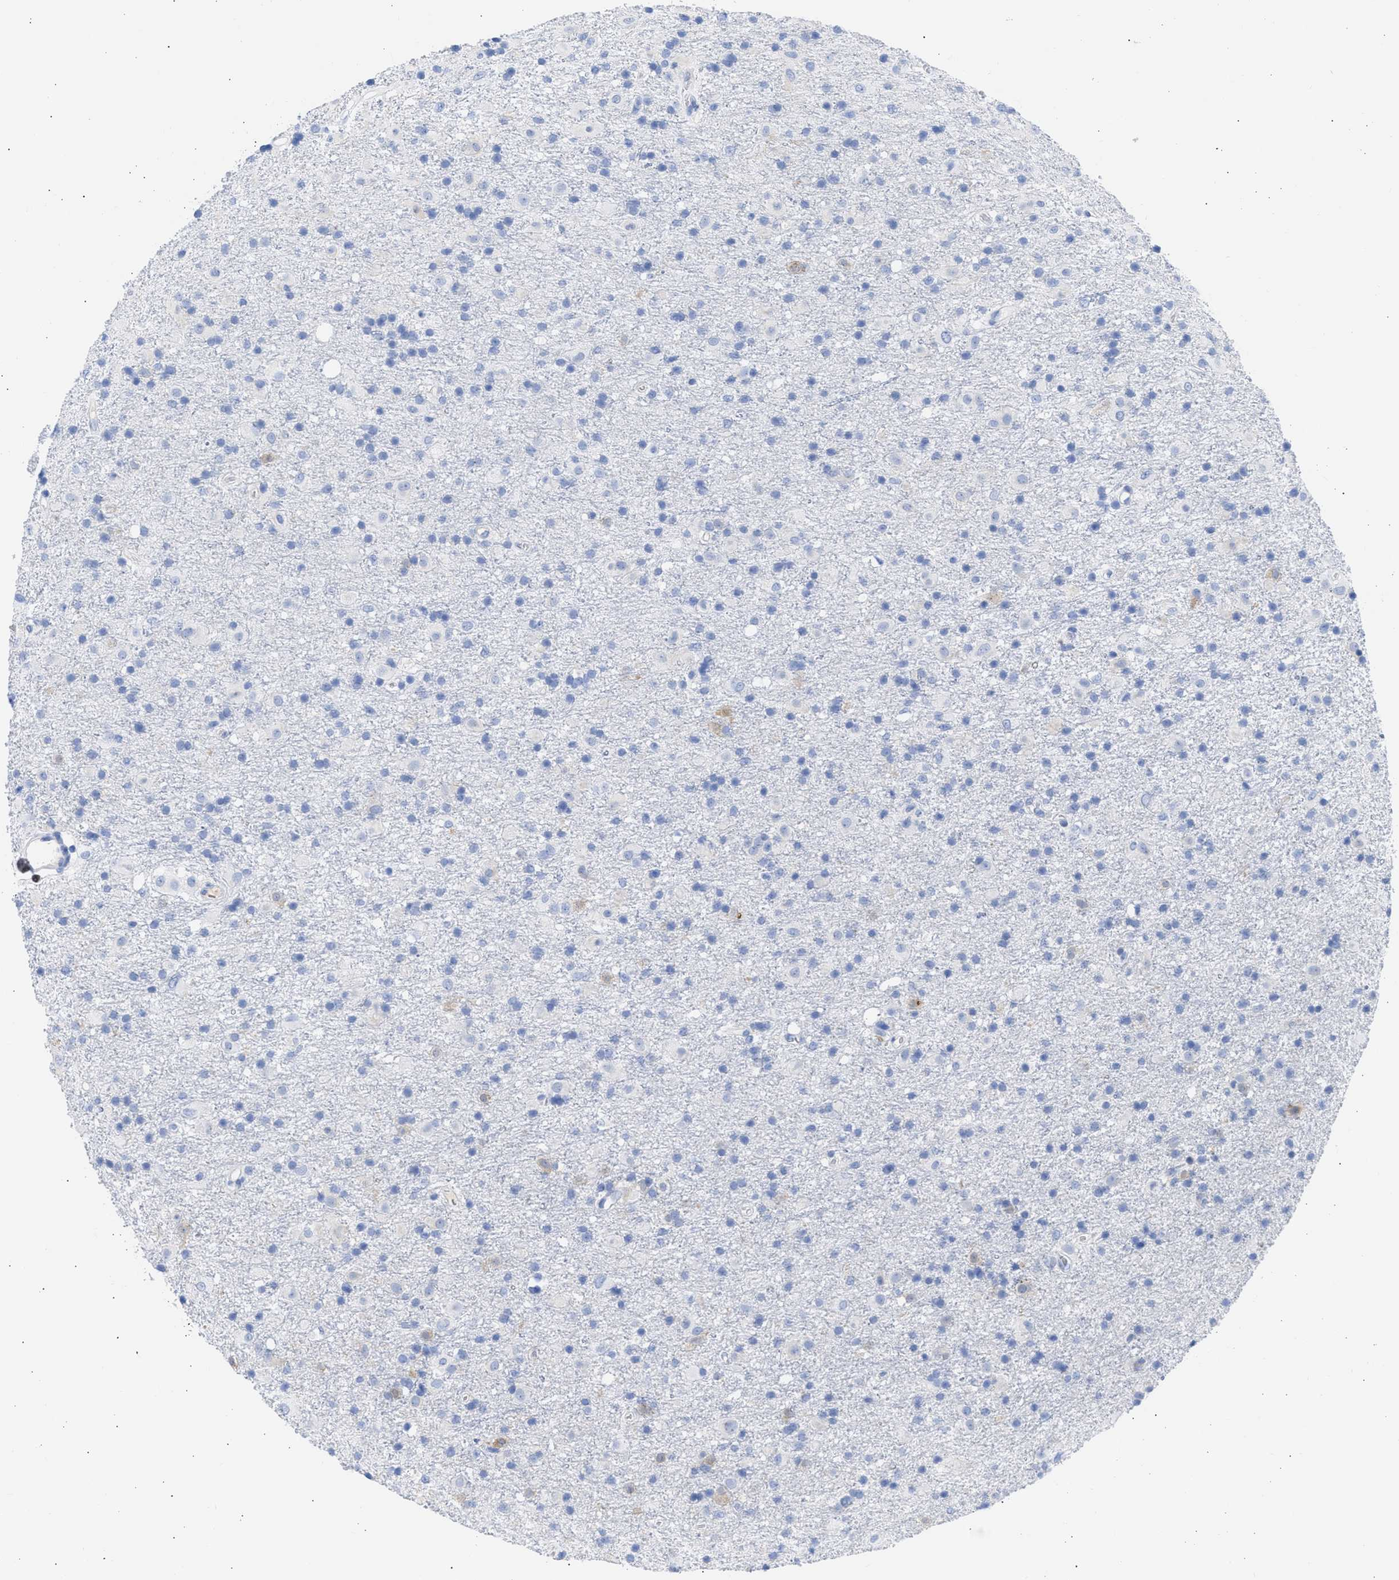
{"staining": {"intensity": "negative", "quantity": "none", "location": "none"}, "tissue": "glioma", "cell_type": "Tumor cells", "image_type": "cancer", "snomed": [{"axis": "morphology", "description": "Glioma, malignant, Low grade"}, {"axis": "topography", "description": "Brain"}], "caption": "This photomicrograph is of glioma stained with immunohistochemistry to label a protein in brown with the nuclei are counter-stained blue. There is no positivity in tumor cells.", "gene": "RSPH1", "patient": {"sex": "male", "age": 65}}